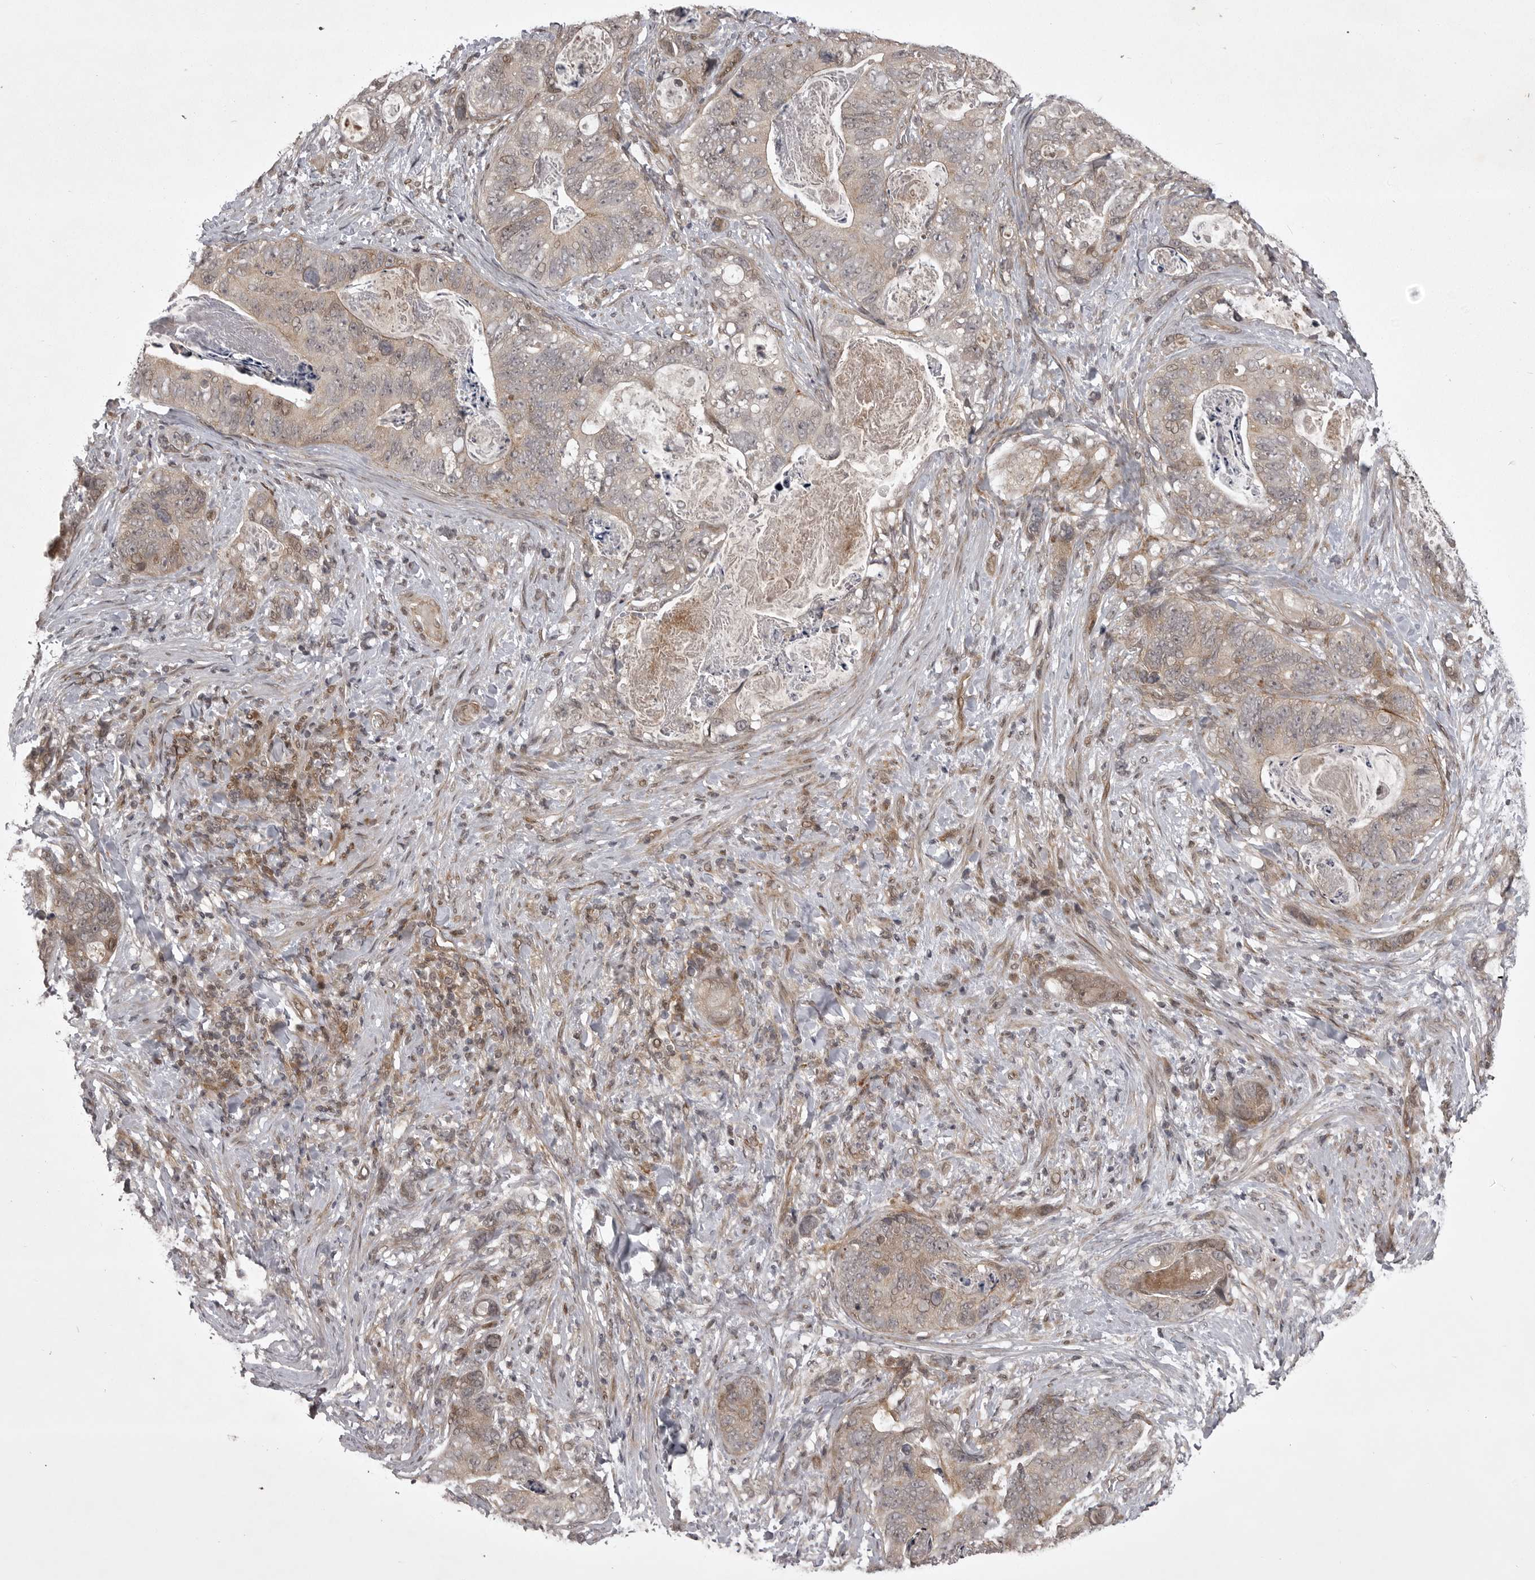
{"staining": {"intensity": "weak", "quantity": "25%-75%", "location": "cytoplasmic/membranous"}, "tissue": "stomach cancer", "cell_type": "Tumor cells", "image_type": "cancer", "snomed": [{"axis": "morphology", "description": "Normal tissue, NOS"}, {"axis": "morphology", "description": "Adenocarcinoma, NOS"}, {"axis": "topography", "description": "Stomach"}], "caption": "Immunohistochemical staining of stomach cancer (adenocarcinoma) demonstrates weak cytoplasmic/membranous protein staining in about 25%-75% of tumor cells.", "gene": "SNX16", "patient": {"sex": "female", "age": 89}}